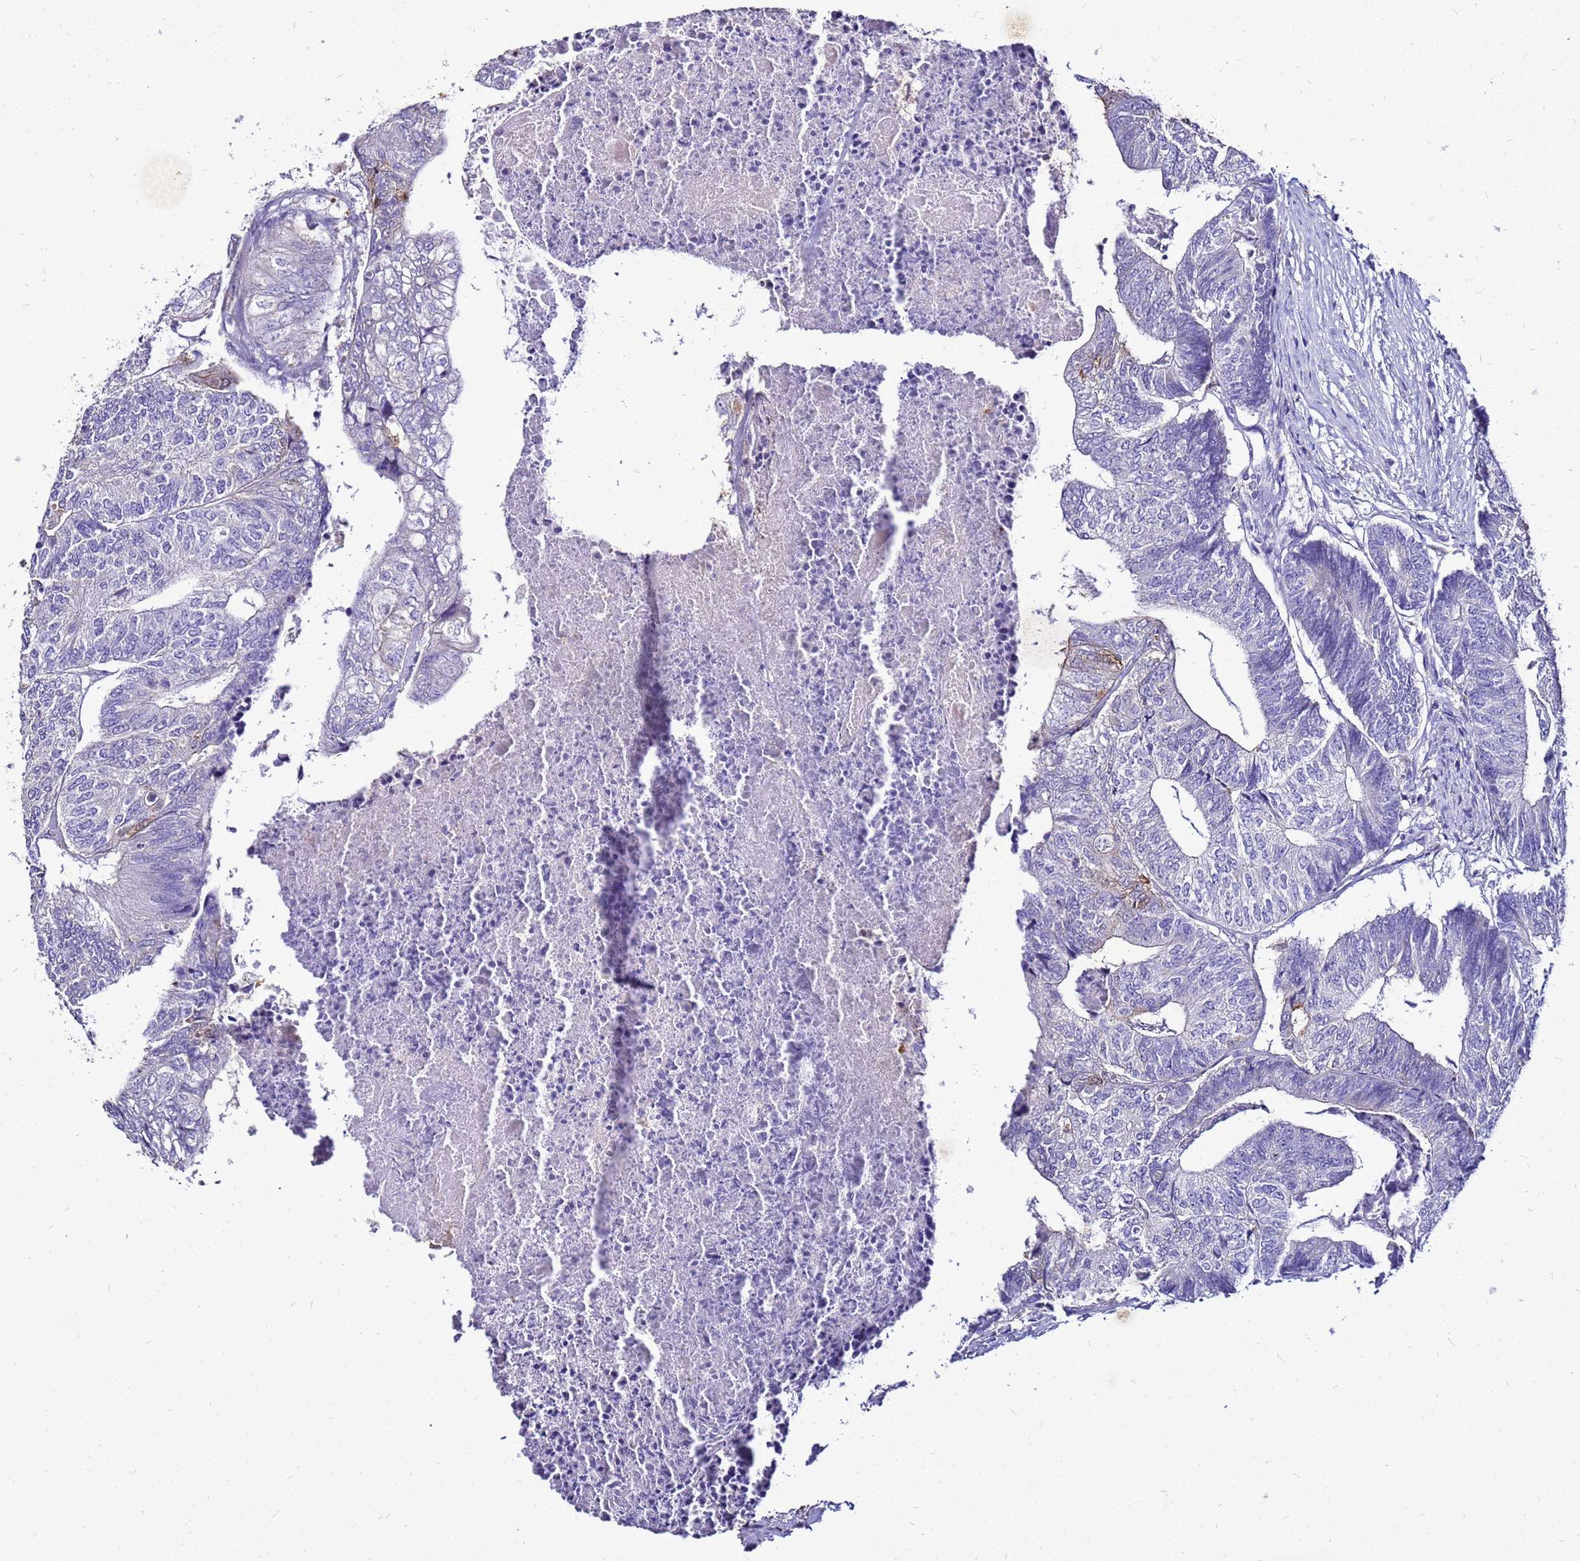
{"staining": {"intensity": "negative", "quantity": "none", "location": "none"}, "tissue": "colorectal cancer", "cell_type": "Tumor cells", "image_type": "cancer", "snomed": [{"axis": "morphology", "description": "Adenocarcinoma, NOS"}, {"axis": "topography", "description": "Colon"}], "caption": "Tumor cells show no significant protein expression in colorectal adenocarcinoma.", "gene": "S100A2", "patient": {"sex": "female", "age": 67}}